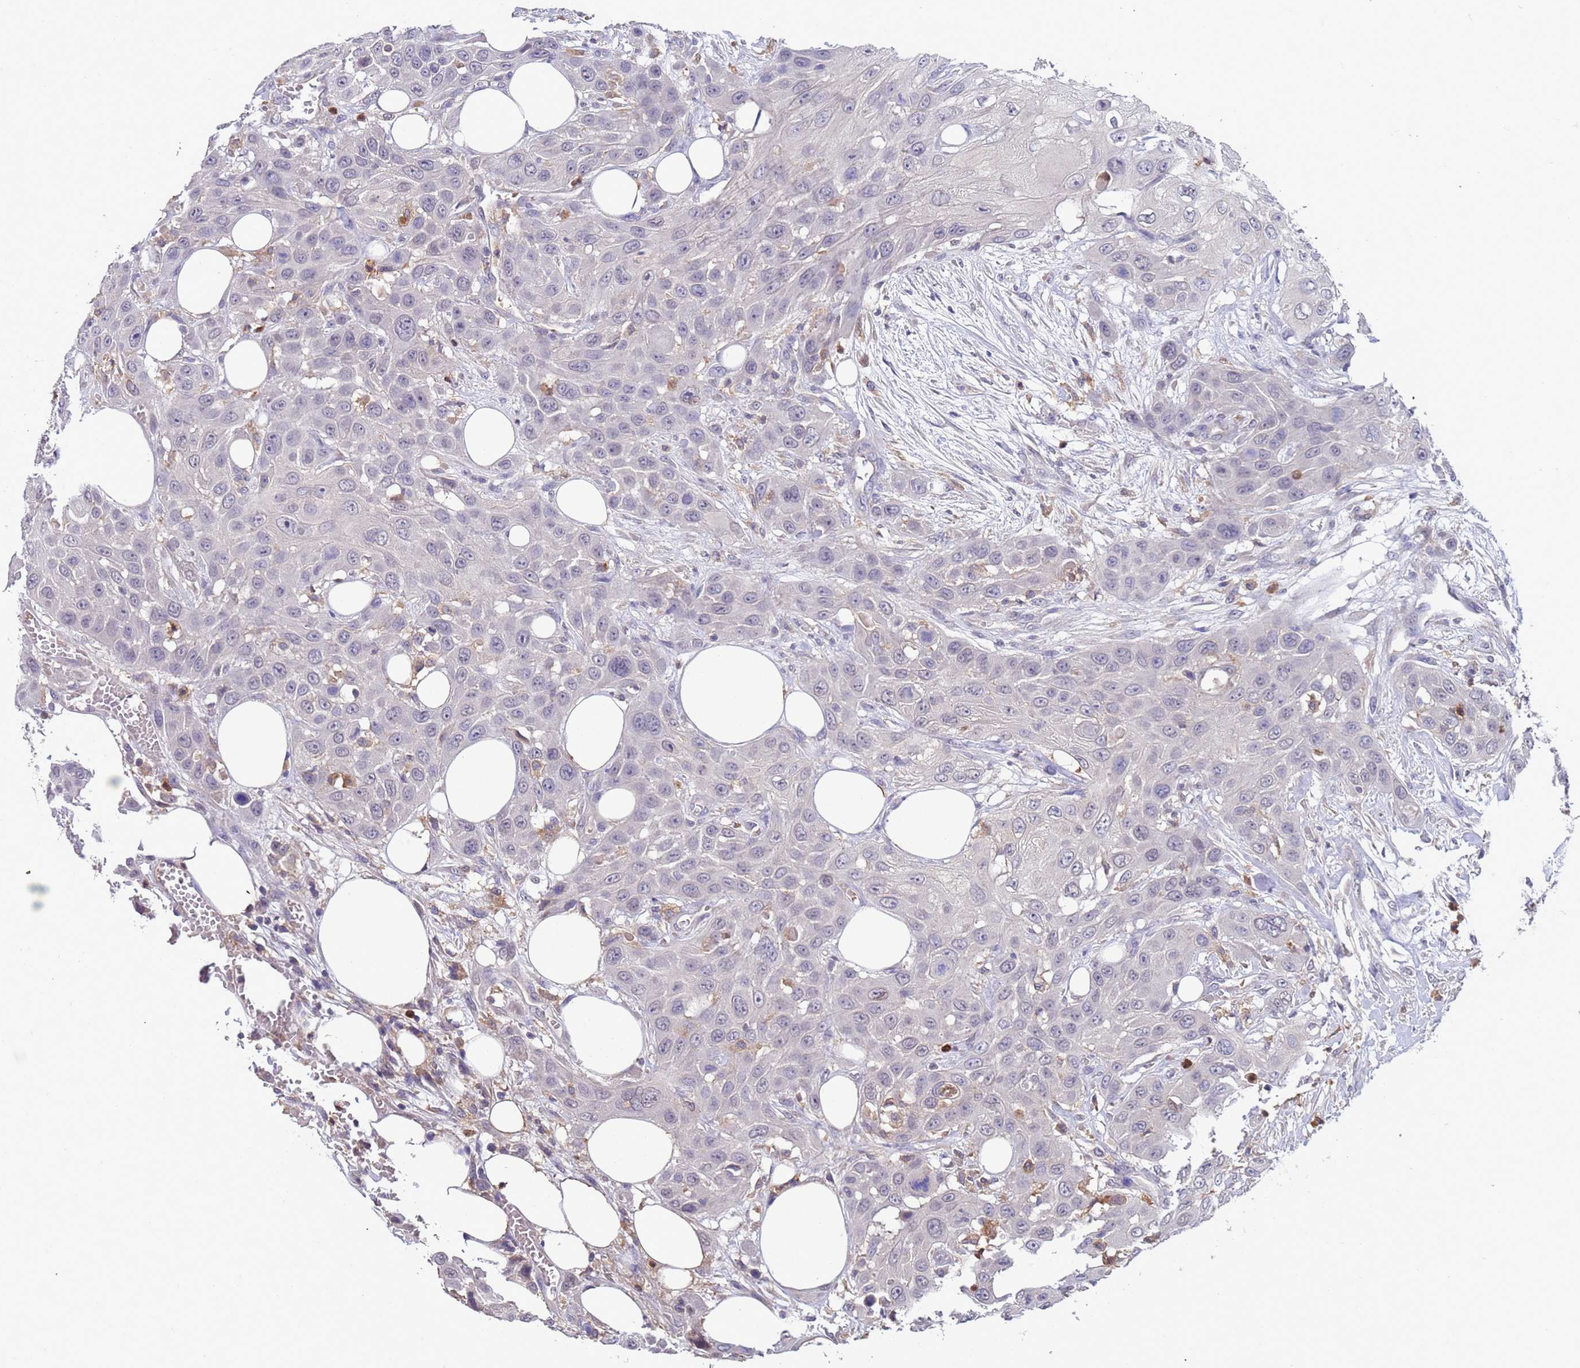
{"staining": {"intensity": "negative", "quantity": "none", "location": "none"}, "tissue": "head and neck cancer", "cell_type": "Tumor cells", "image_type": "cancer", "snomed": [{"axis": "morphology", "description": "Squamous cell carcinoma, NOS"}, {"axis": "topography", "description": "Head-Neck"}], "caption": "Tumor cells show no significant expression in squamous cell carcinoma (head and neck).", "gene": "AMPD3", "patient": {"sex": "male", "age": 81}}